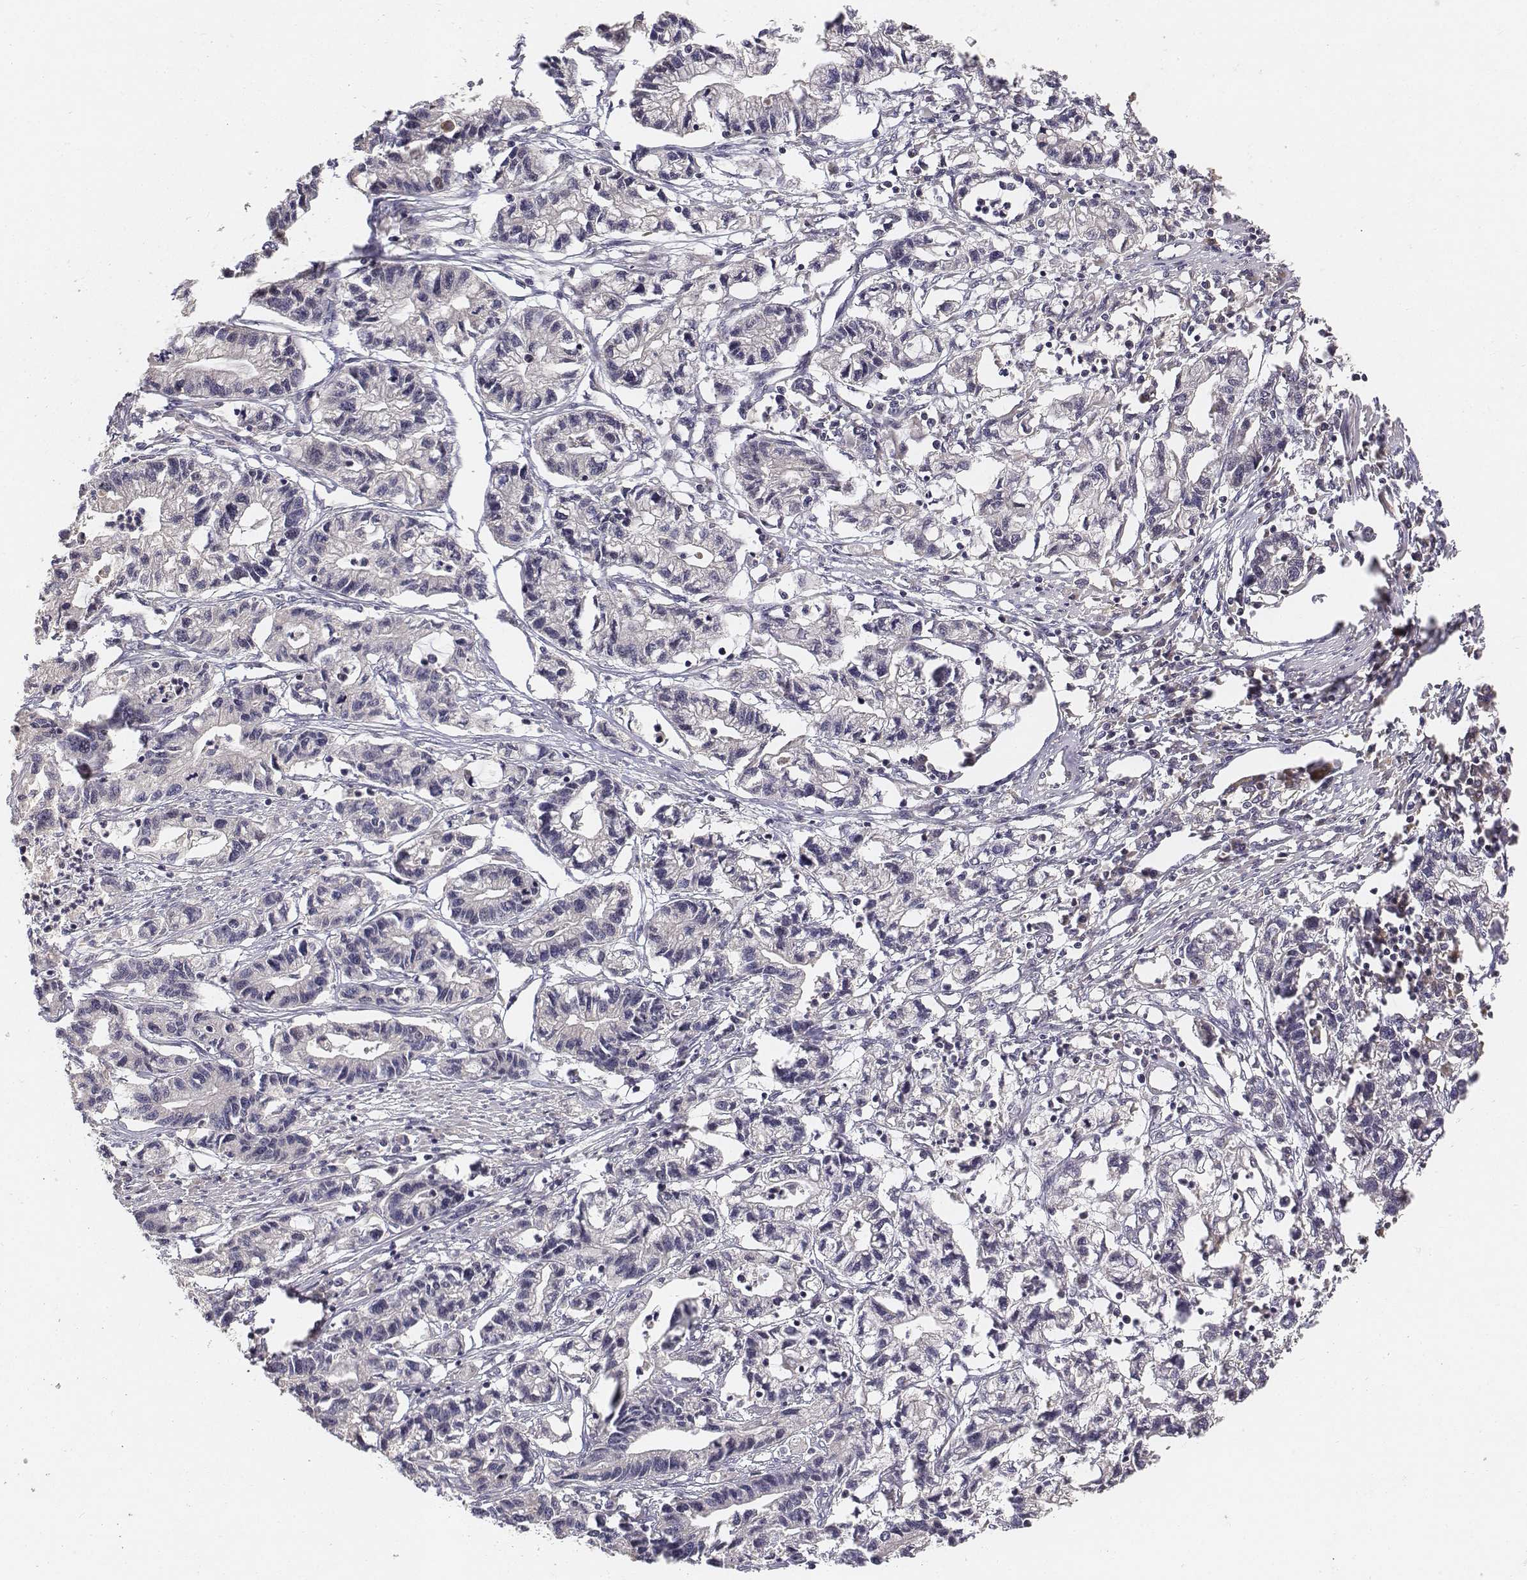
{"staining": {"intensity": "negative", "quantity": "none", "location": "none"}, "tissue": "stomach cancer", "cell_type": "Tumor cells", "image_type": "cancer", "snomed": [{"axis": "morphology", "description": "Adenocarcinoma, NOS"}, {"axis": "topography", "description": "Stomach"}], "caption": "IHC of stomach adenocarcinoma displays no positivity in tumor cells.", "gene": "FBXO21", "patient": {"sex": "male", "age": 83}}